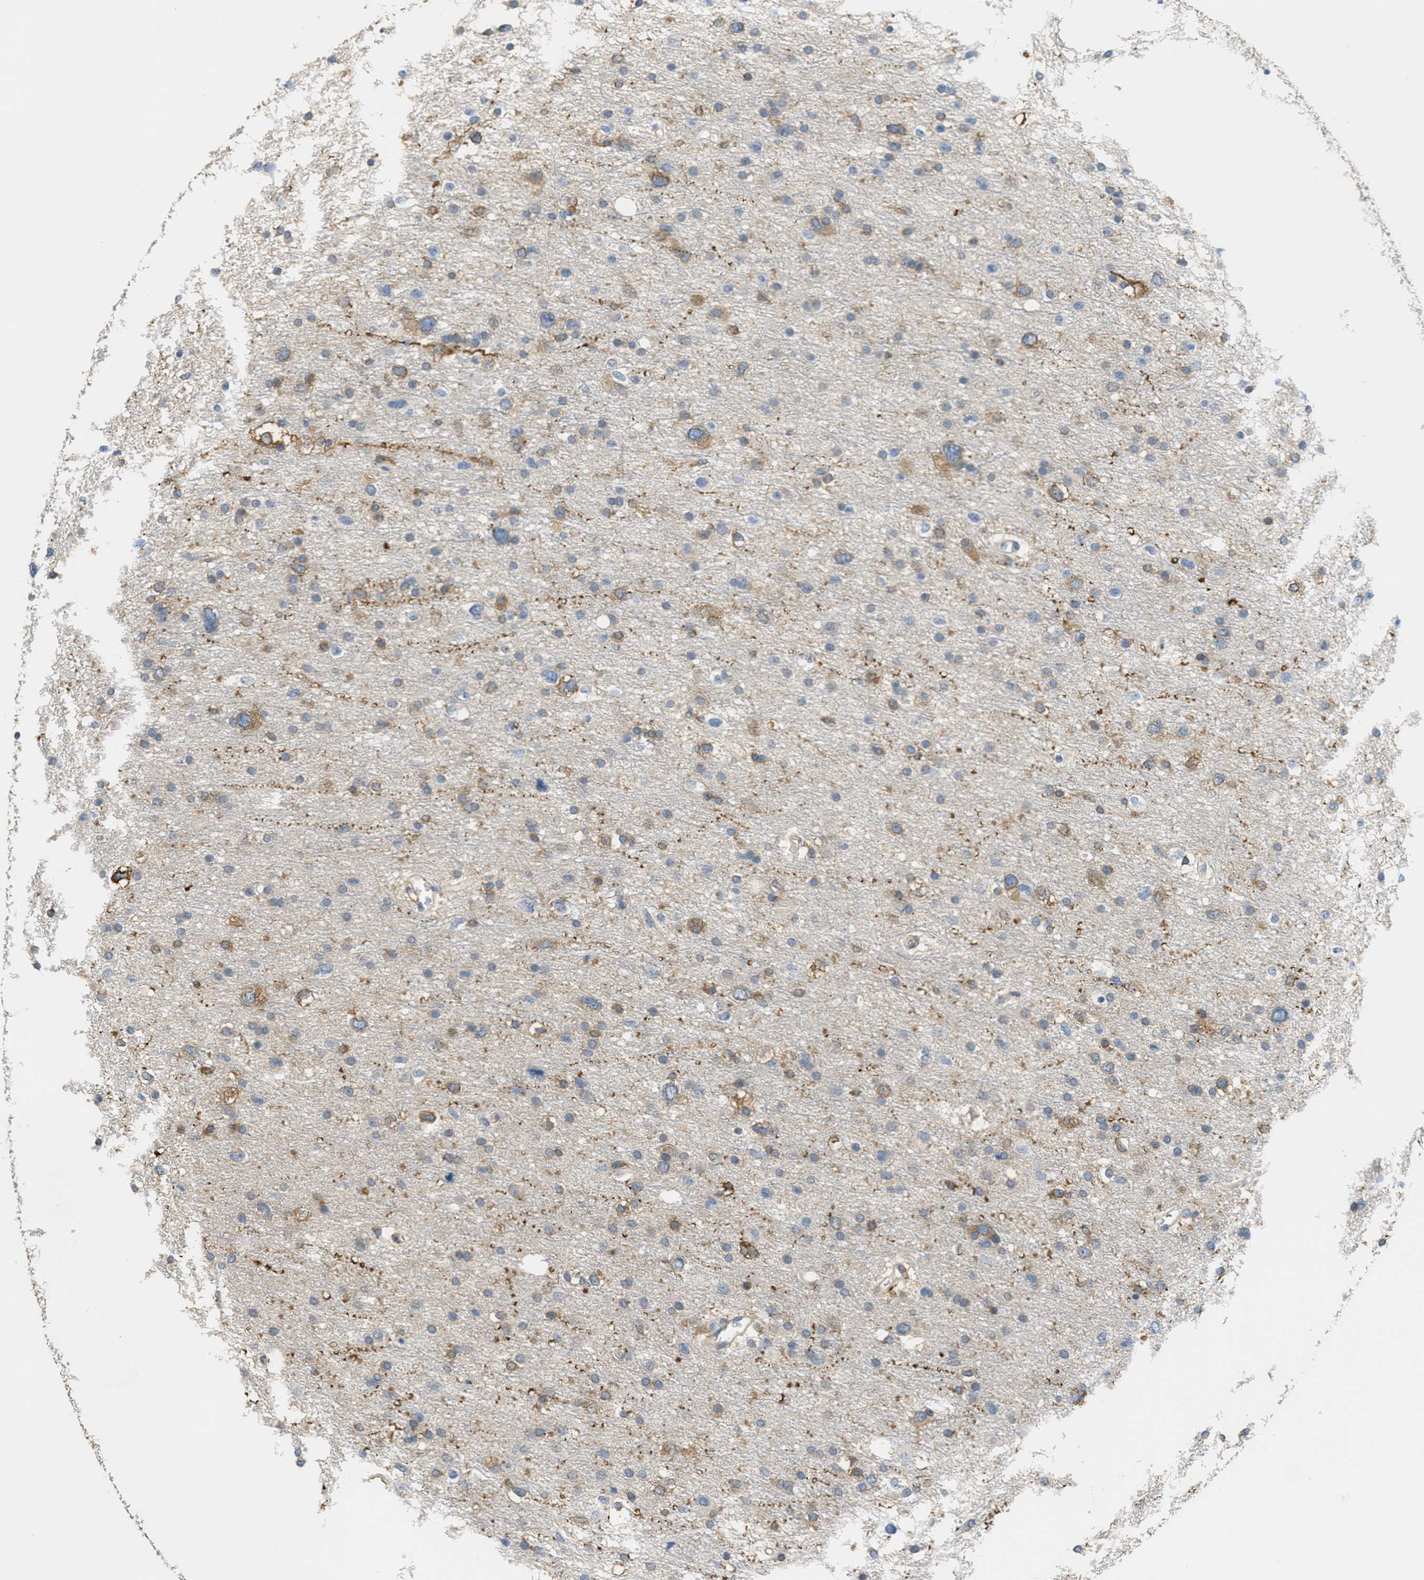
{"staining": {"intensity": "weak", "quantity": "25%-75%", "location": "cytoplasmic/membranous"}, "tissue": "glioma", "cell_type": "Tumor cells", "image_type": "cancer", "snomed": [{"axis": "morphology", "description": "Glioma, malignant, Low grade"}, {"axis": "topography", "description": "Brain"}], "caption": "Glioma stained with immunohistochemistry reveals weak cytoplasmic/membranous expression in approximately 25%-75% of tumor cells.", "gene": "GRIK2", "patient": {"sex": "female", "age": 37}}